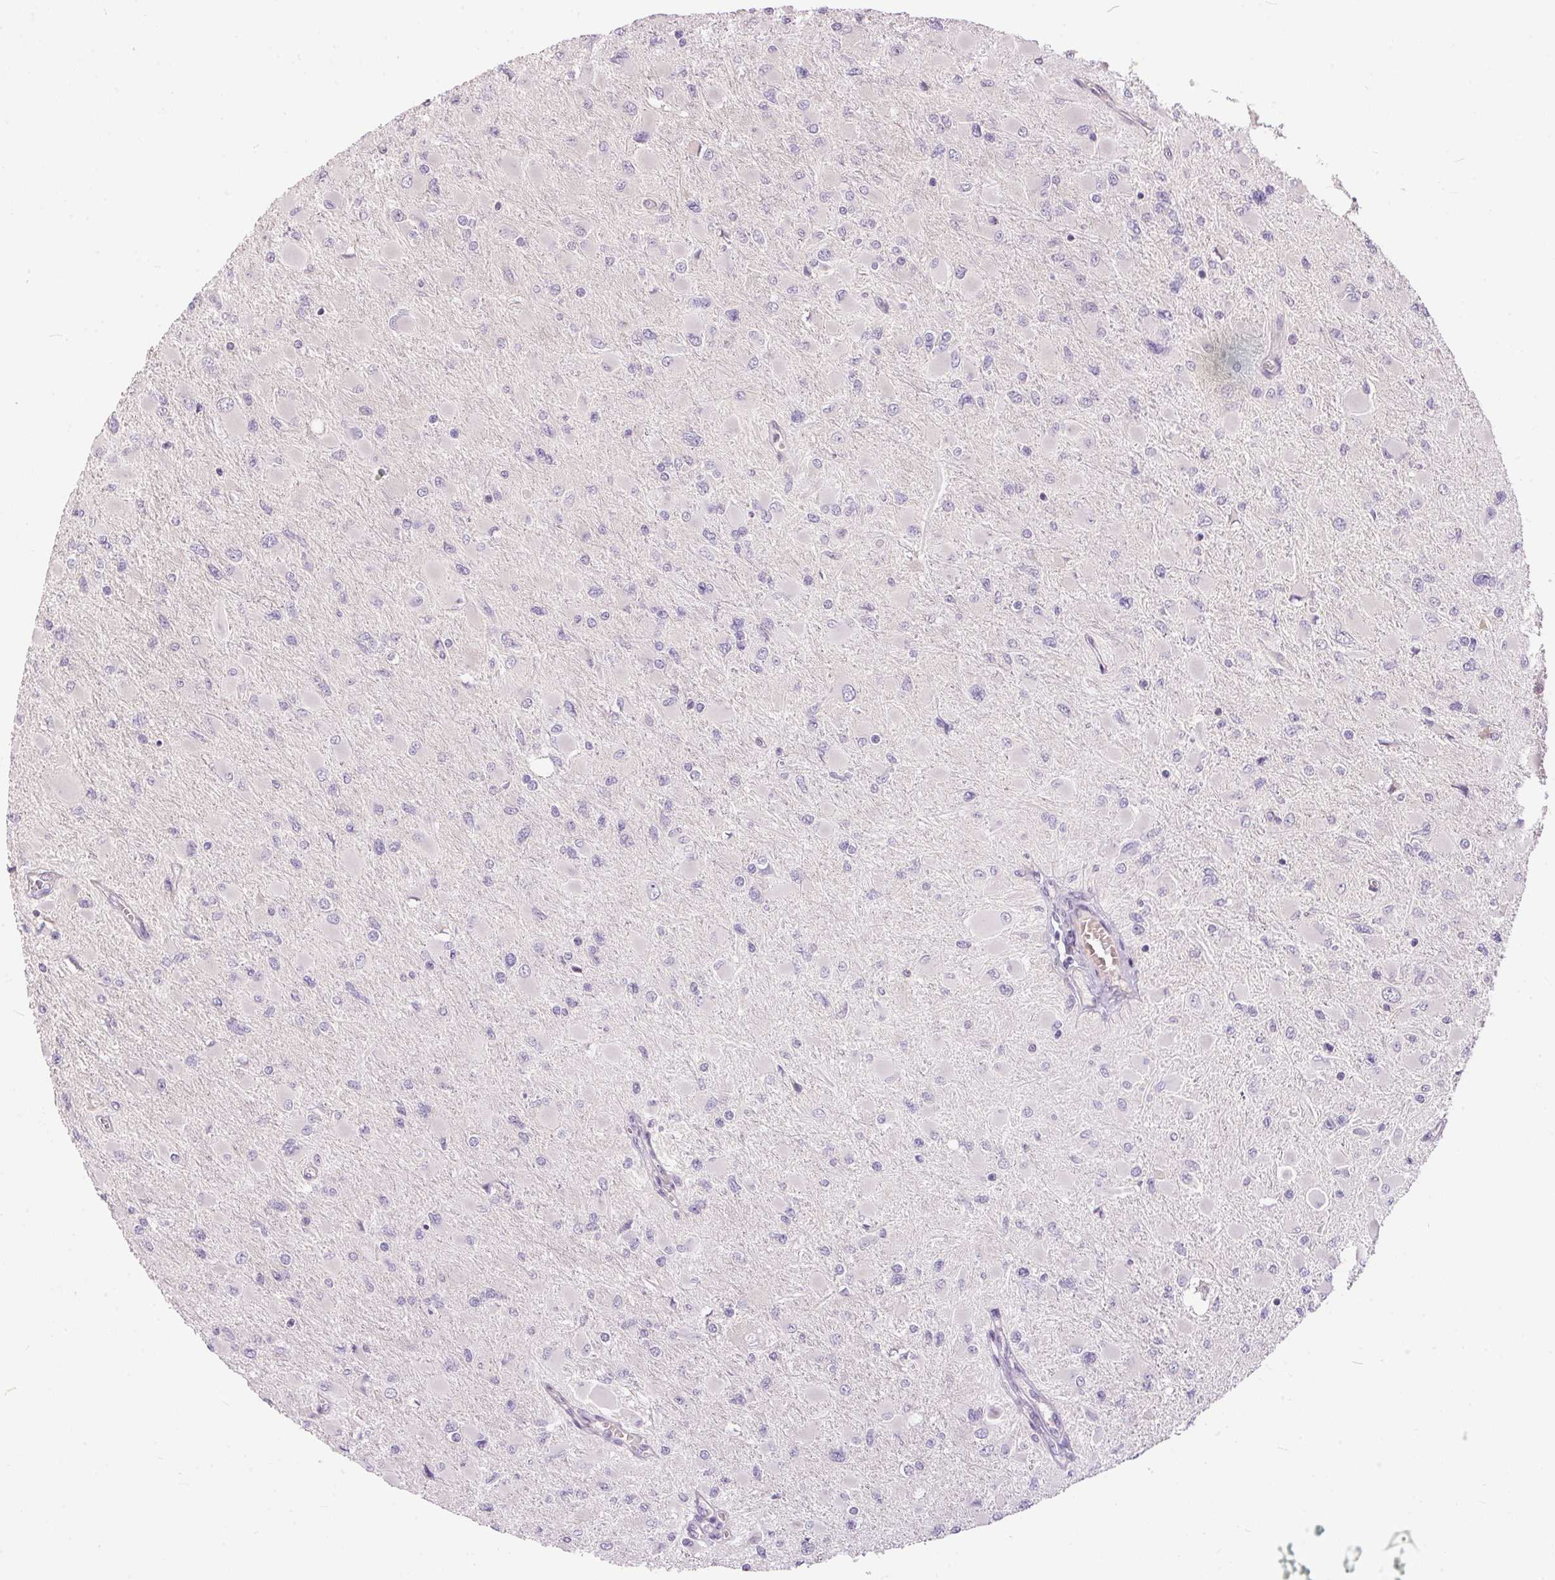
{"staining": {"intensity": "negative", "quantity": "none", "location": "none"}, "tissue": "glioma", "cell_type": "Tumor cells", "image_type": "cancer", "snomed": [{"axis": "morphology", "description": "Glioma, malignant, High grade"}, {"axis": "topography", "description": "Cerebral cortex"}], "caption": "The histopathology image demonstrates no significant staining in tumor cells of malignant glioma (high-grade).", "gene": "UNC13B", "patient": {"sex": "female", "age": 36}}